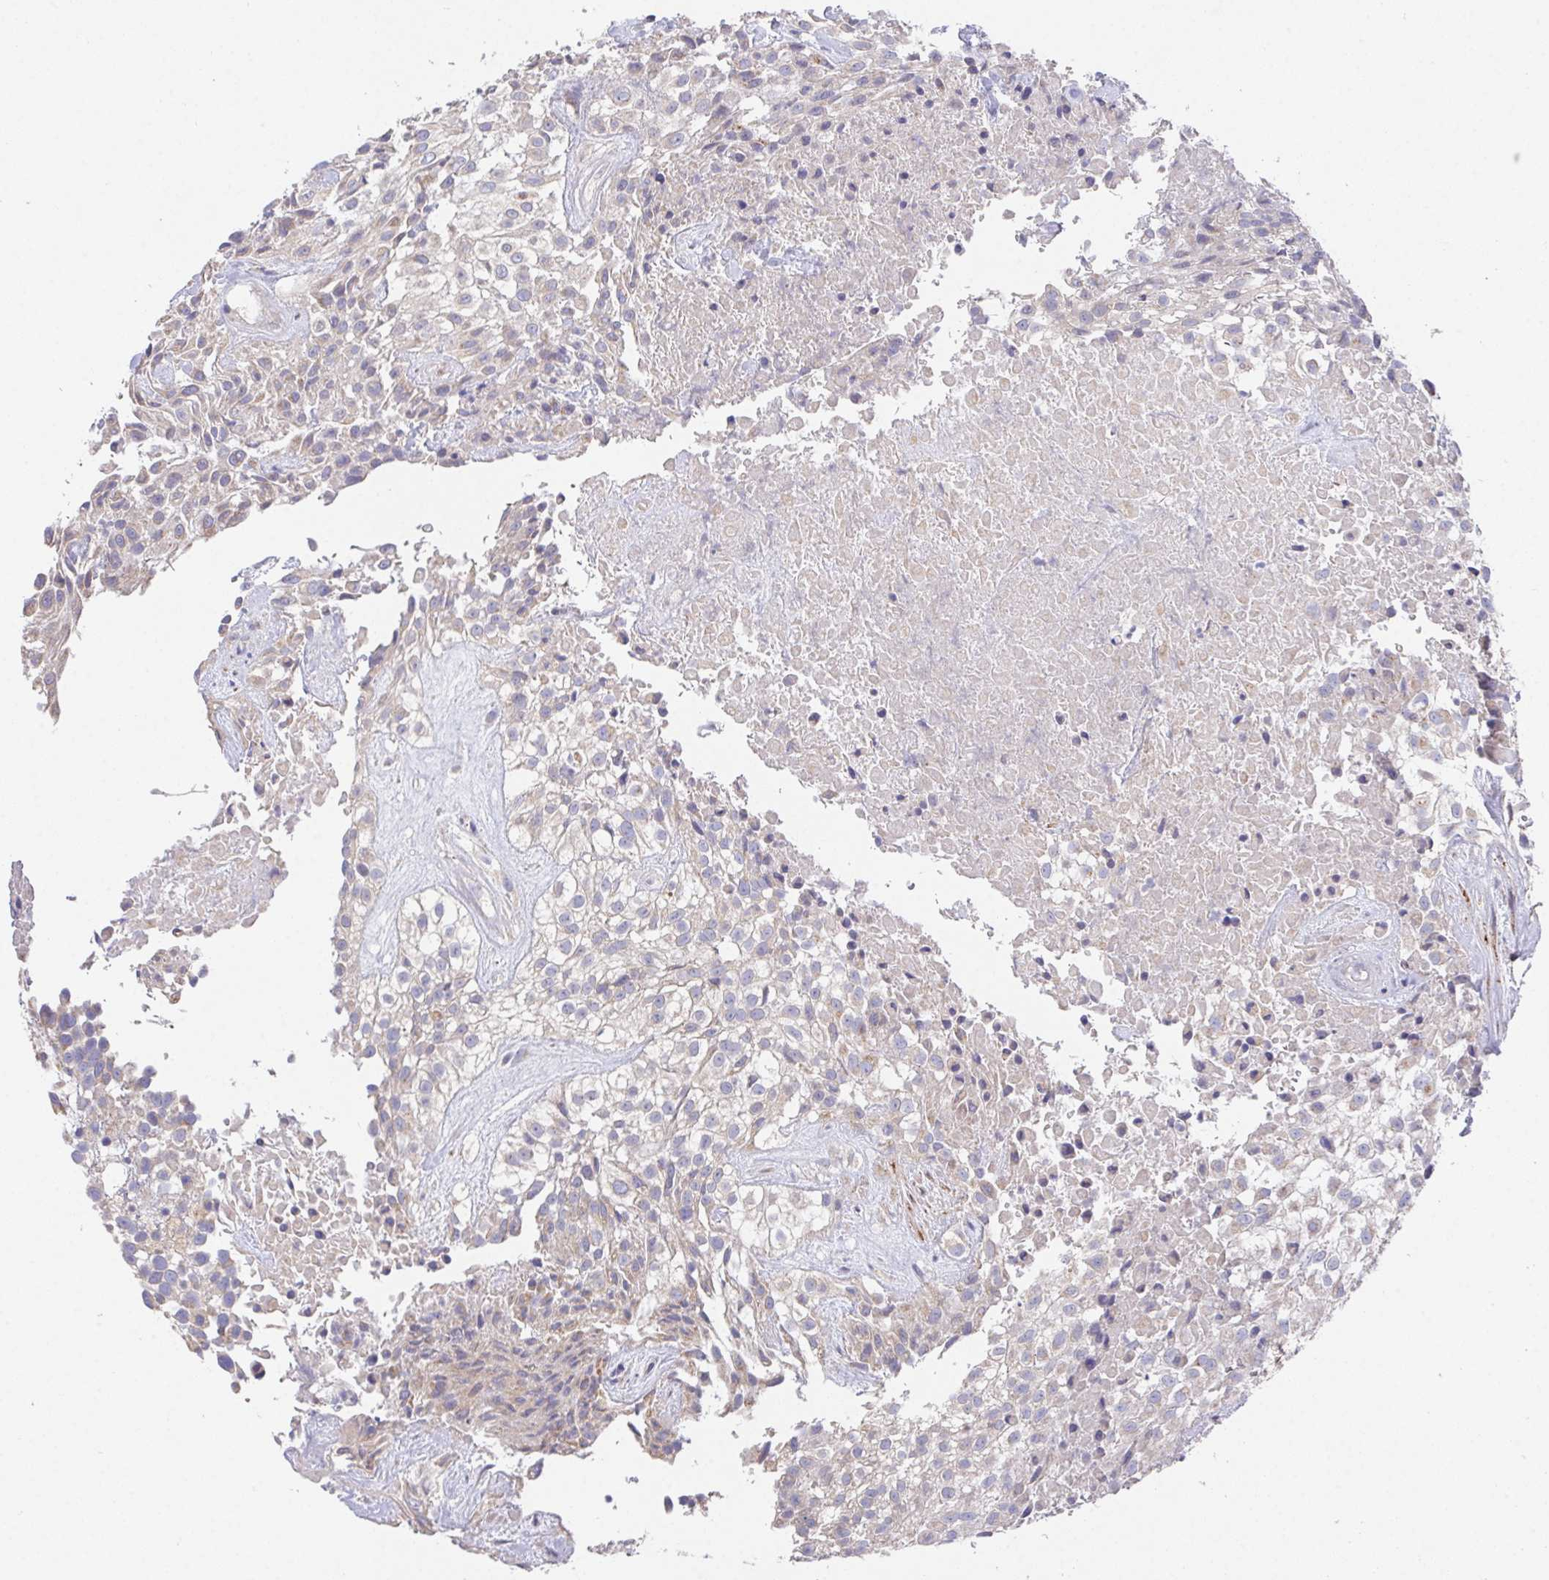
{"staining": {"intensity": "weak", "quantity": "<25%", "location": "cytoplasmic/membranous"}, "tissue": "urothelial cancer", "cell_type": "Tumor cells", "image_type": "cancer", "snomed": [{"axis": "morphology", "description": "Urothelial carcinoma, High grade"}, {"axis": "topography", "description": "Urinary bladder"}], "caption": "High-grade urothelial carcinoma was stained to show a protein in brown. There is no significant positivity in tumor cells.", "gene": "FAM241A", "patient": {"sex": "male", "age": 56}}